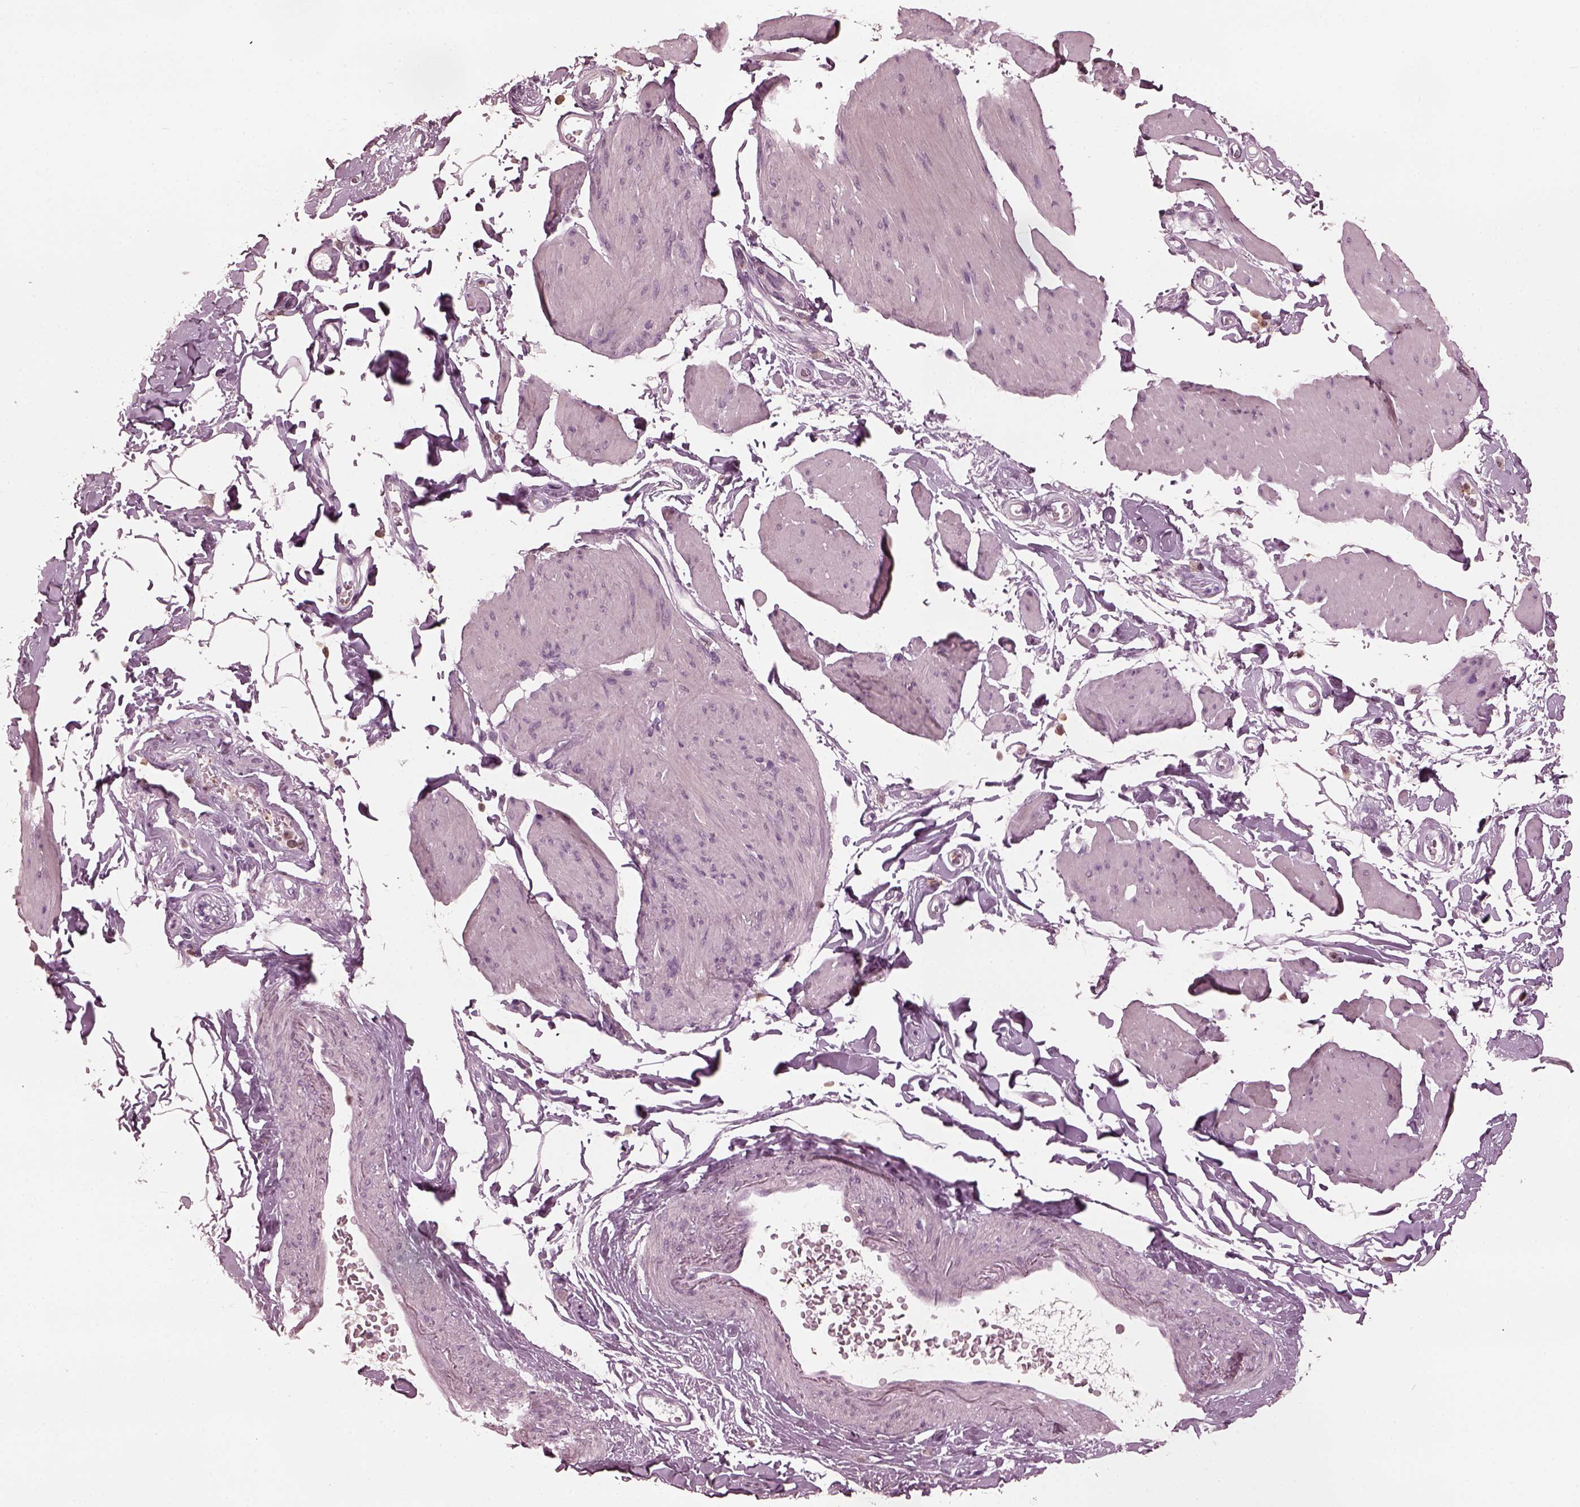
{"staining": {"intensity": "negative", "quantity": "none", "location": "none"}, "tissue": "smooth muscle", "cell_type": "Smooth muscle cells", "image_type": "normal", "snomed": [{"axis": "morphology", "description": "Normal tissue, NOS"}, {"axis": "topography", "description": "Adipose tissue"}, {"axis": "topography", "description": "Smooth muscle"}, {"axis": "topography", "description": "Peripheral nerve tissue"}], "caption": "Immunohistochemical staining of unremarkable smooth muscle shows no significant expression in smooth muscle cells.", "gene": "PSTPIP2", "patient": {"sex": "male", "age": 83}}